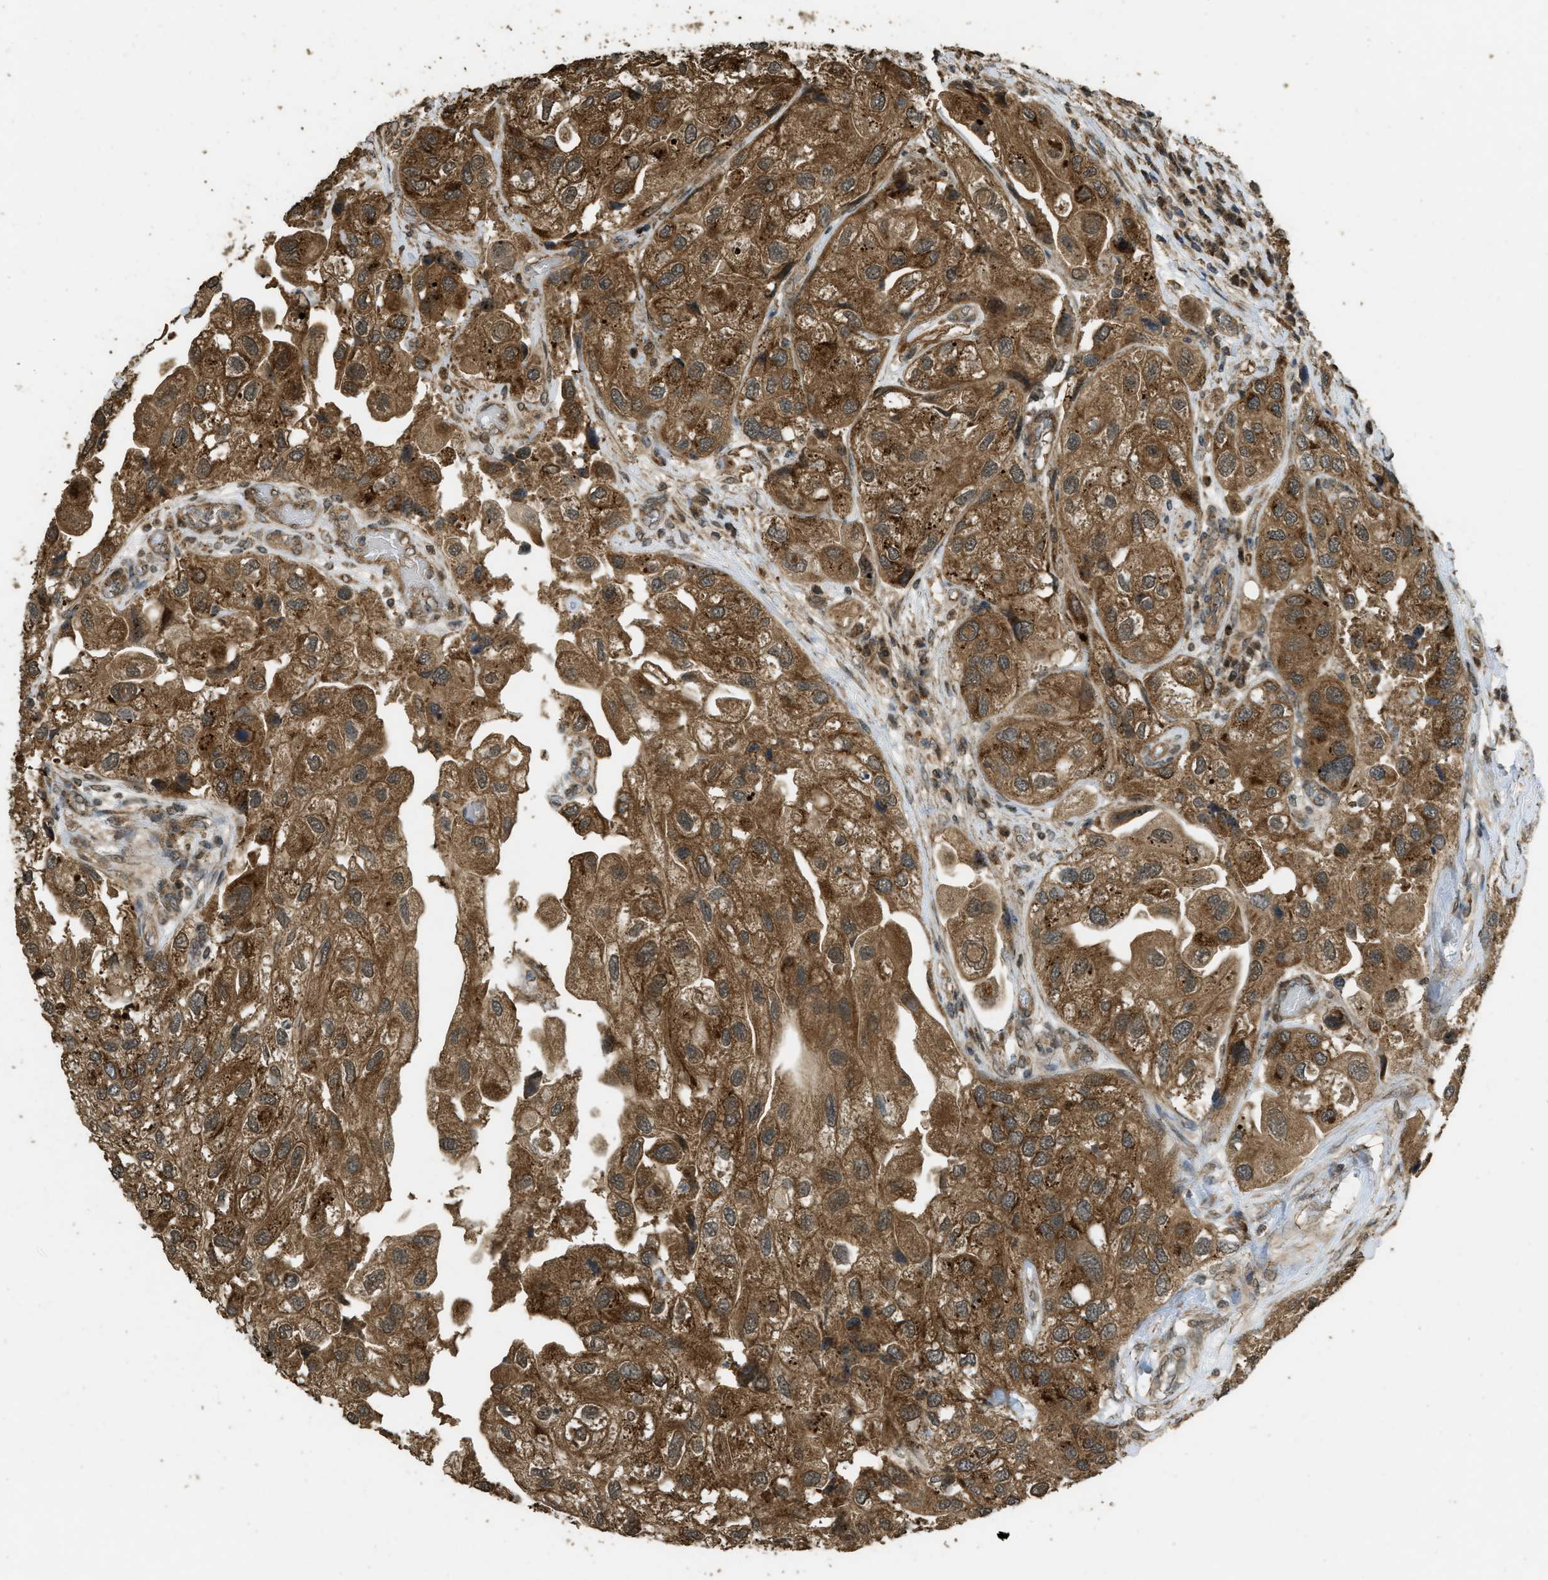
{"staining": {"intensity": "strong", "quantity": ">75%", "location": "cytoplasmic/membranous"}, "tissue": "urothelial cancer", "cell_type": "Tumor cells", "image_type": "cancer", "snomed": [{"axis": "morphology", "description": "Urothelial carcinoma, High grade"}, {"axis": "topography", "description": "Urinary bladder"}], "caption": "Immunohistochemistry (IHC) image of human urothelial carcinoma (high-grade) stained for a protein (brown), which displays high levels of strong cytoplasmic/membranous expression in about >75% of tumor cells.", "gene": "CTPS1", "patient": {"sex": "female", "age": 64}}